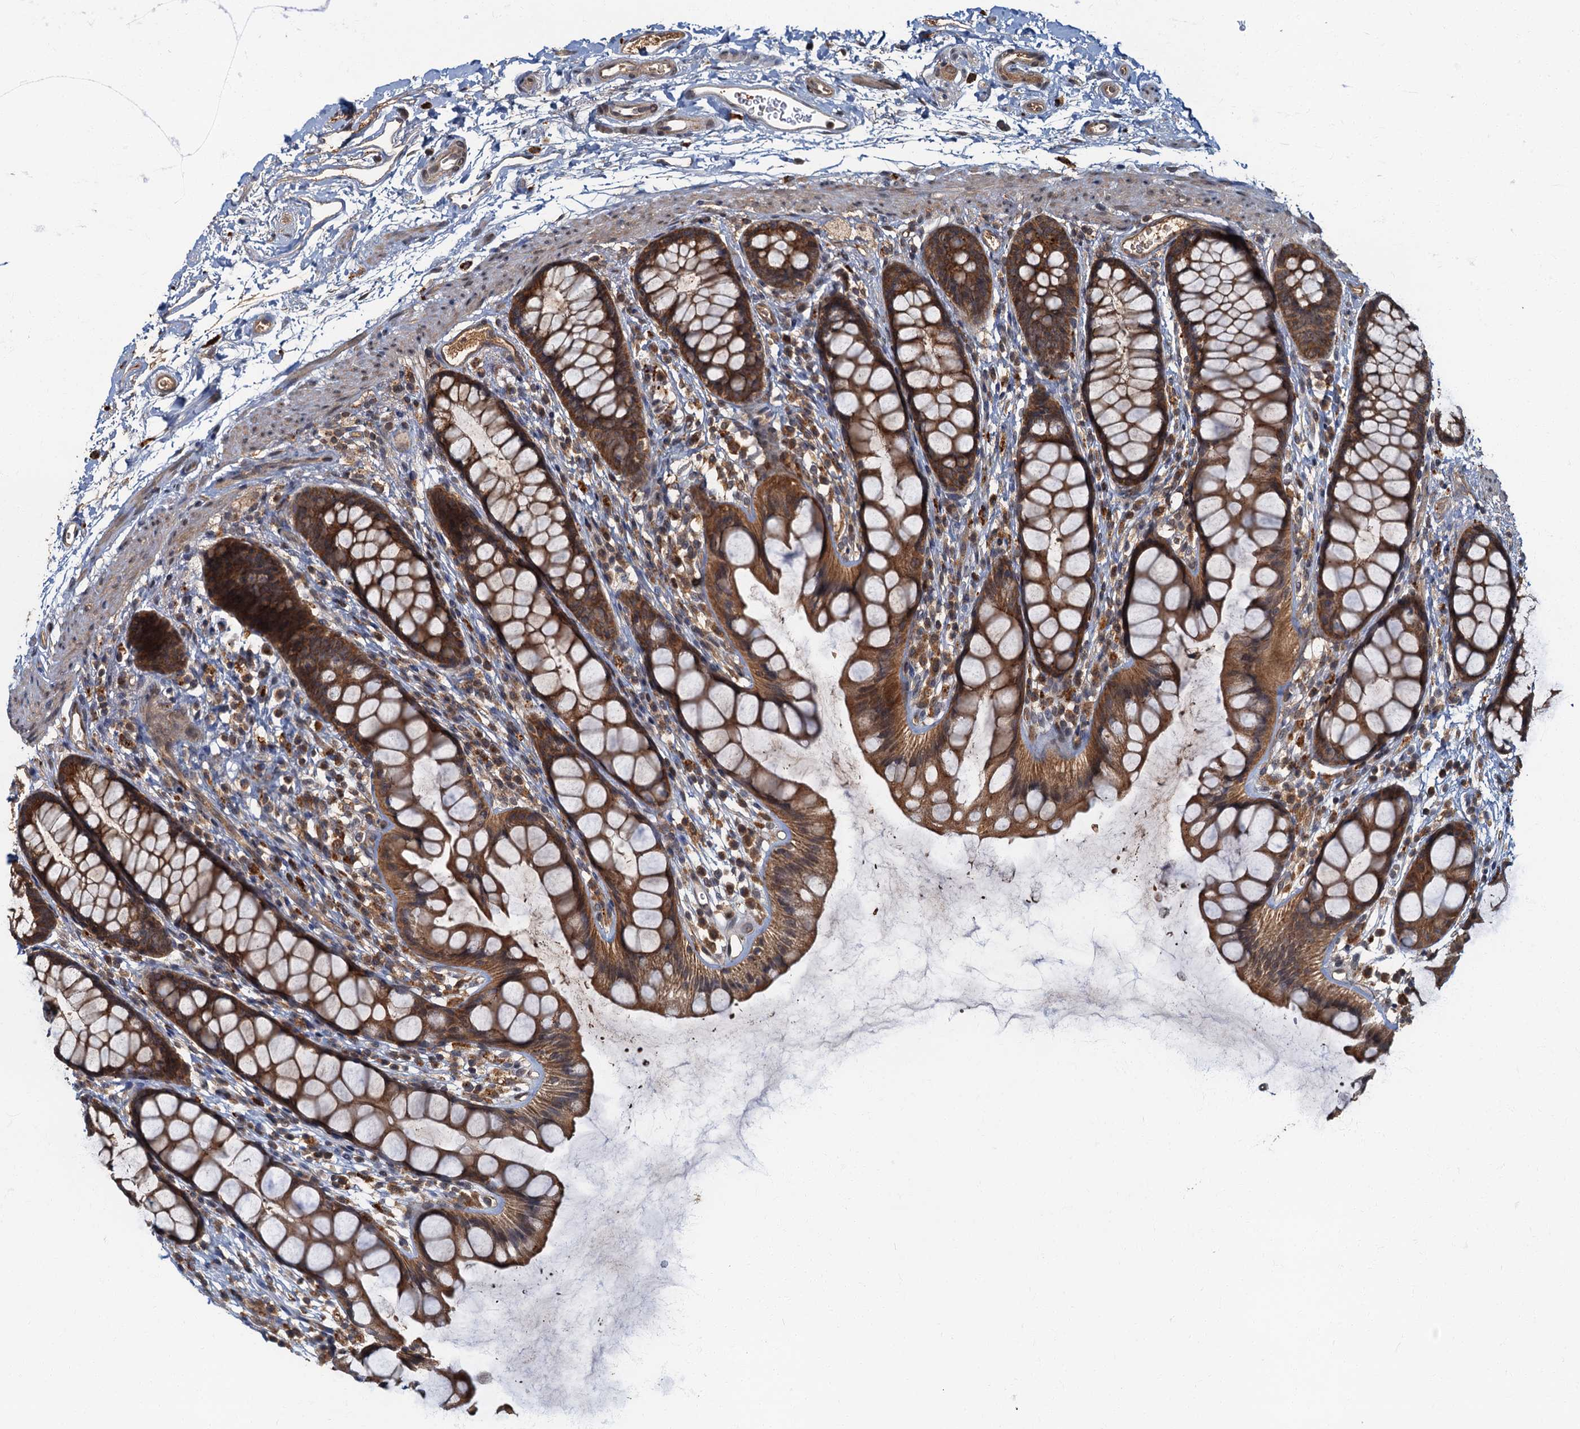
{"staining": {"intensity": "moderate", "quantity": ">75%", "location": "cytoplasmic/membranous"}, "tissue": "rectum", "cell_type": "Glandular cells", "image_type": "normal", "snomed": [{"axis": "morphology", "description": "Normal tissue, NOS"}, {"axis": "topography", "description": "Rectum"}], "caption": "A photomicrograph showing moderate cytoplasmic/membranous expression in about >75% of glandular cells in normal rectum, as visualized by brown immunohistochemical staining.", "gene": "WDCP", "patient": {"sex": "female", "age": 65}}